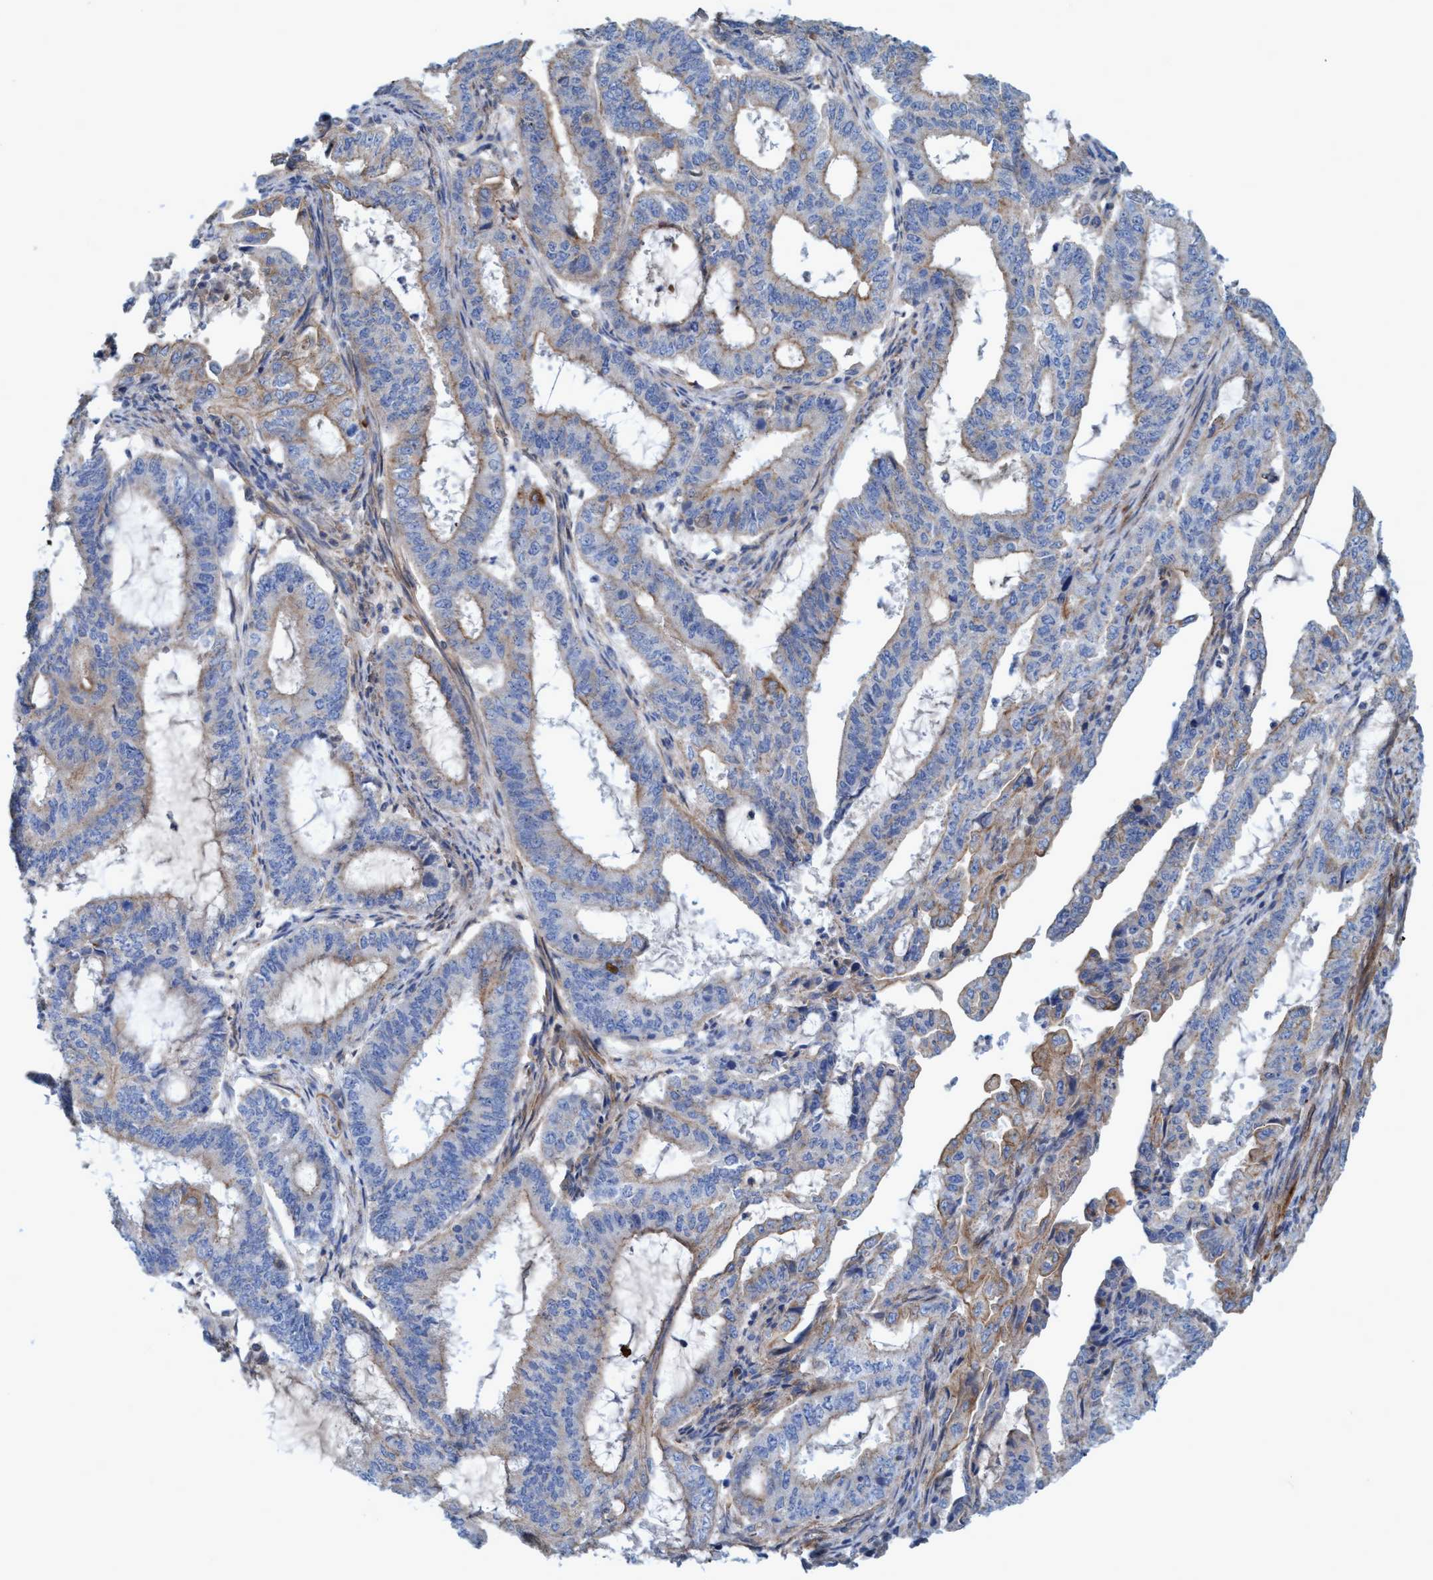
{"staining": {"intensity": "weak", "quantity": "25%-75%", "location": "cytoplasmic/membranous"}, "tissue": "endometrial cancer", "cell_type": "Tumor cells", "image_type": "cancer", "snomed": [{"axis": "morphology", "description": "Adenocarcinoma, NOS"}, {"axis": "topography", "description": "Endometrium"}], "caption": "Adenocarcinoma (endometrial) stained with a brown dye shows weak cytoplasmic/membranous positive expression in about 25%-75% of tumor cells.", "gene": "GULP1", "patient": {"sex": "female", "age": 51}}